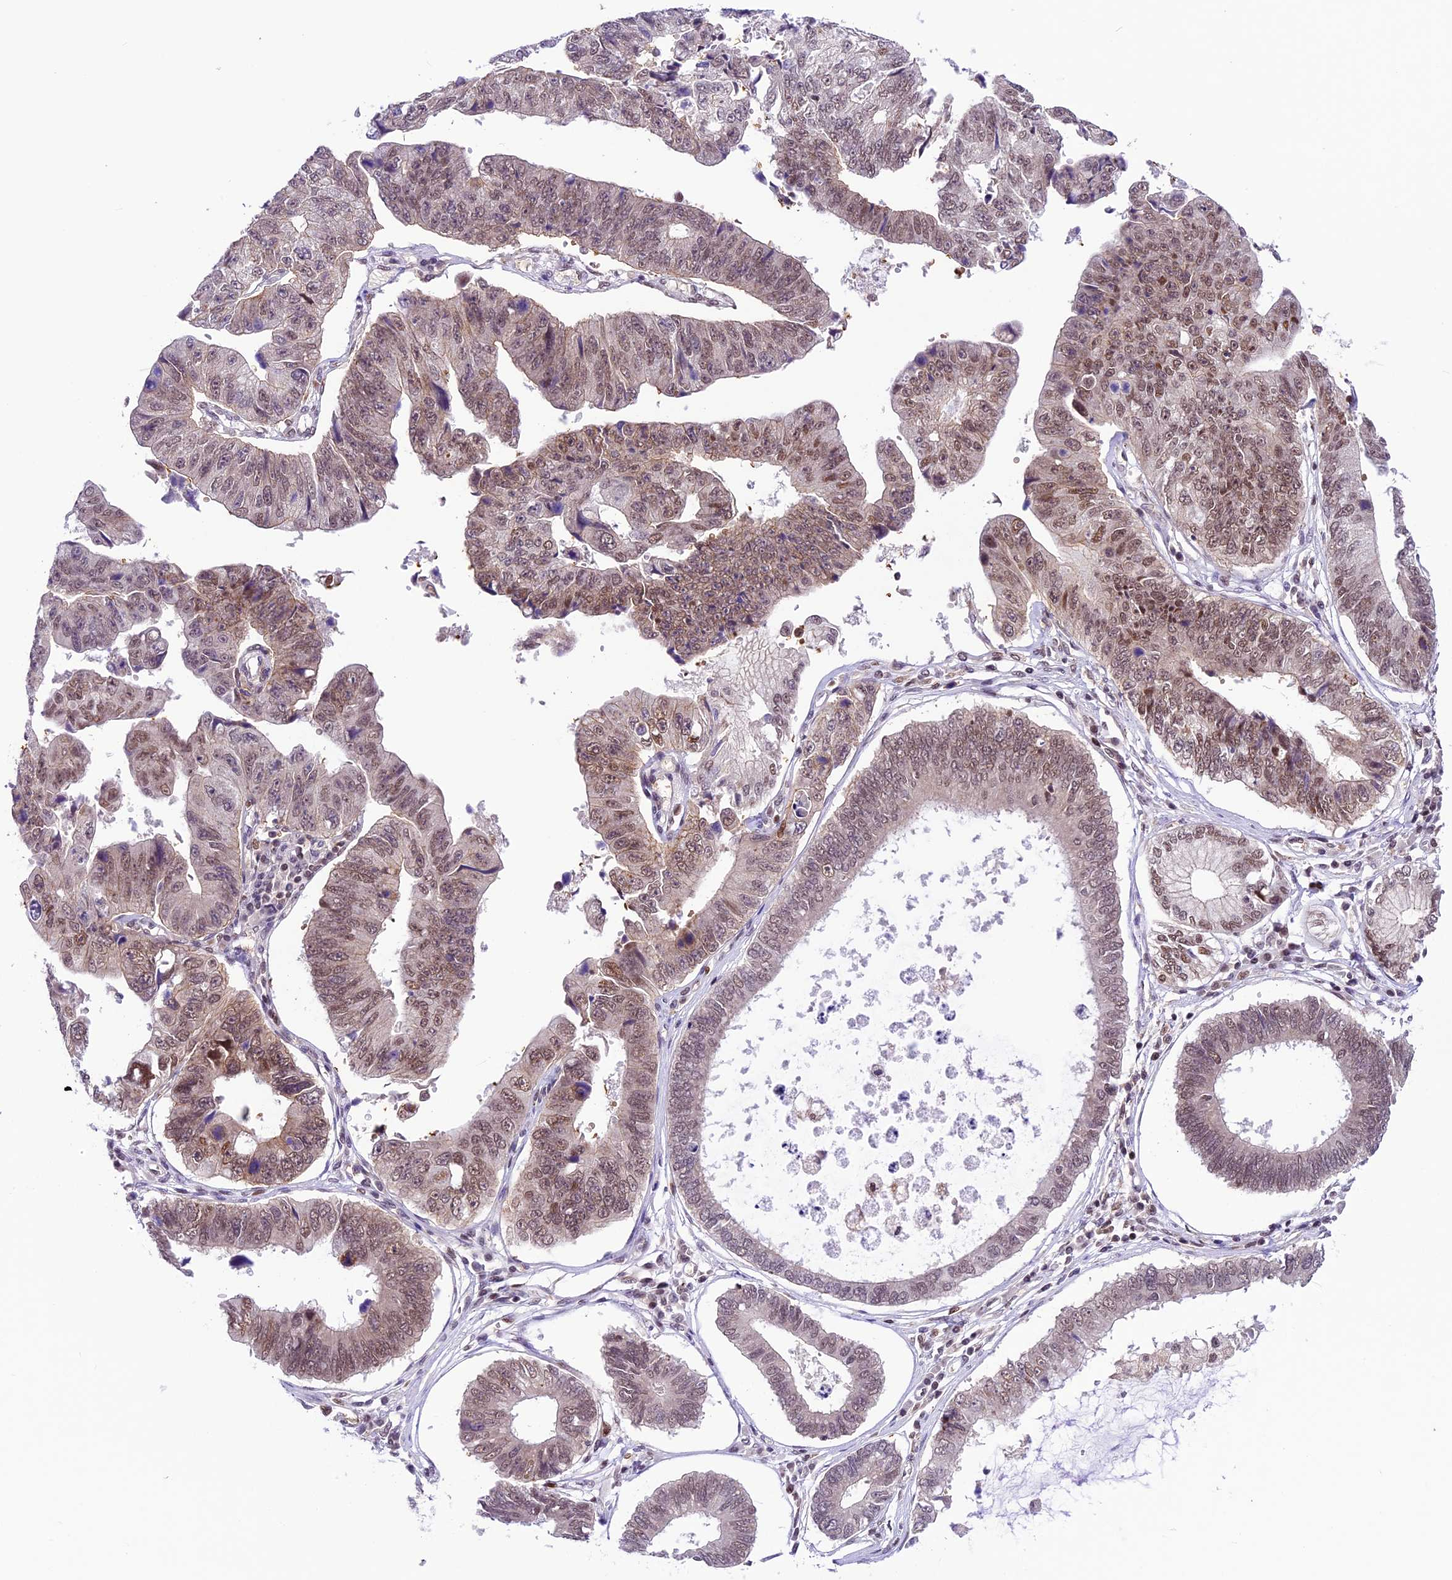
{"staining": {"intensity": "moderate", "quantity": "25%-75%", "location": "nuclear"}, "tissue": "stomach cancer", "cell_type": "Tumor cells", "image_type": "cancer", "snomed": [{"axis": "morphology", "description": "Adenocarcinoma, NOS"}, {"axis": "topography", "description": "Stomach"}], "caption": "An image of human stomach cancer (adenocarcinoma) stained for a protein demonstrates moderate nuclear brown staining in tumor cells.", "gene": "SHKBP1", "patient": {"sex": "male", "age": 59}}